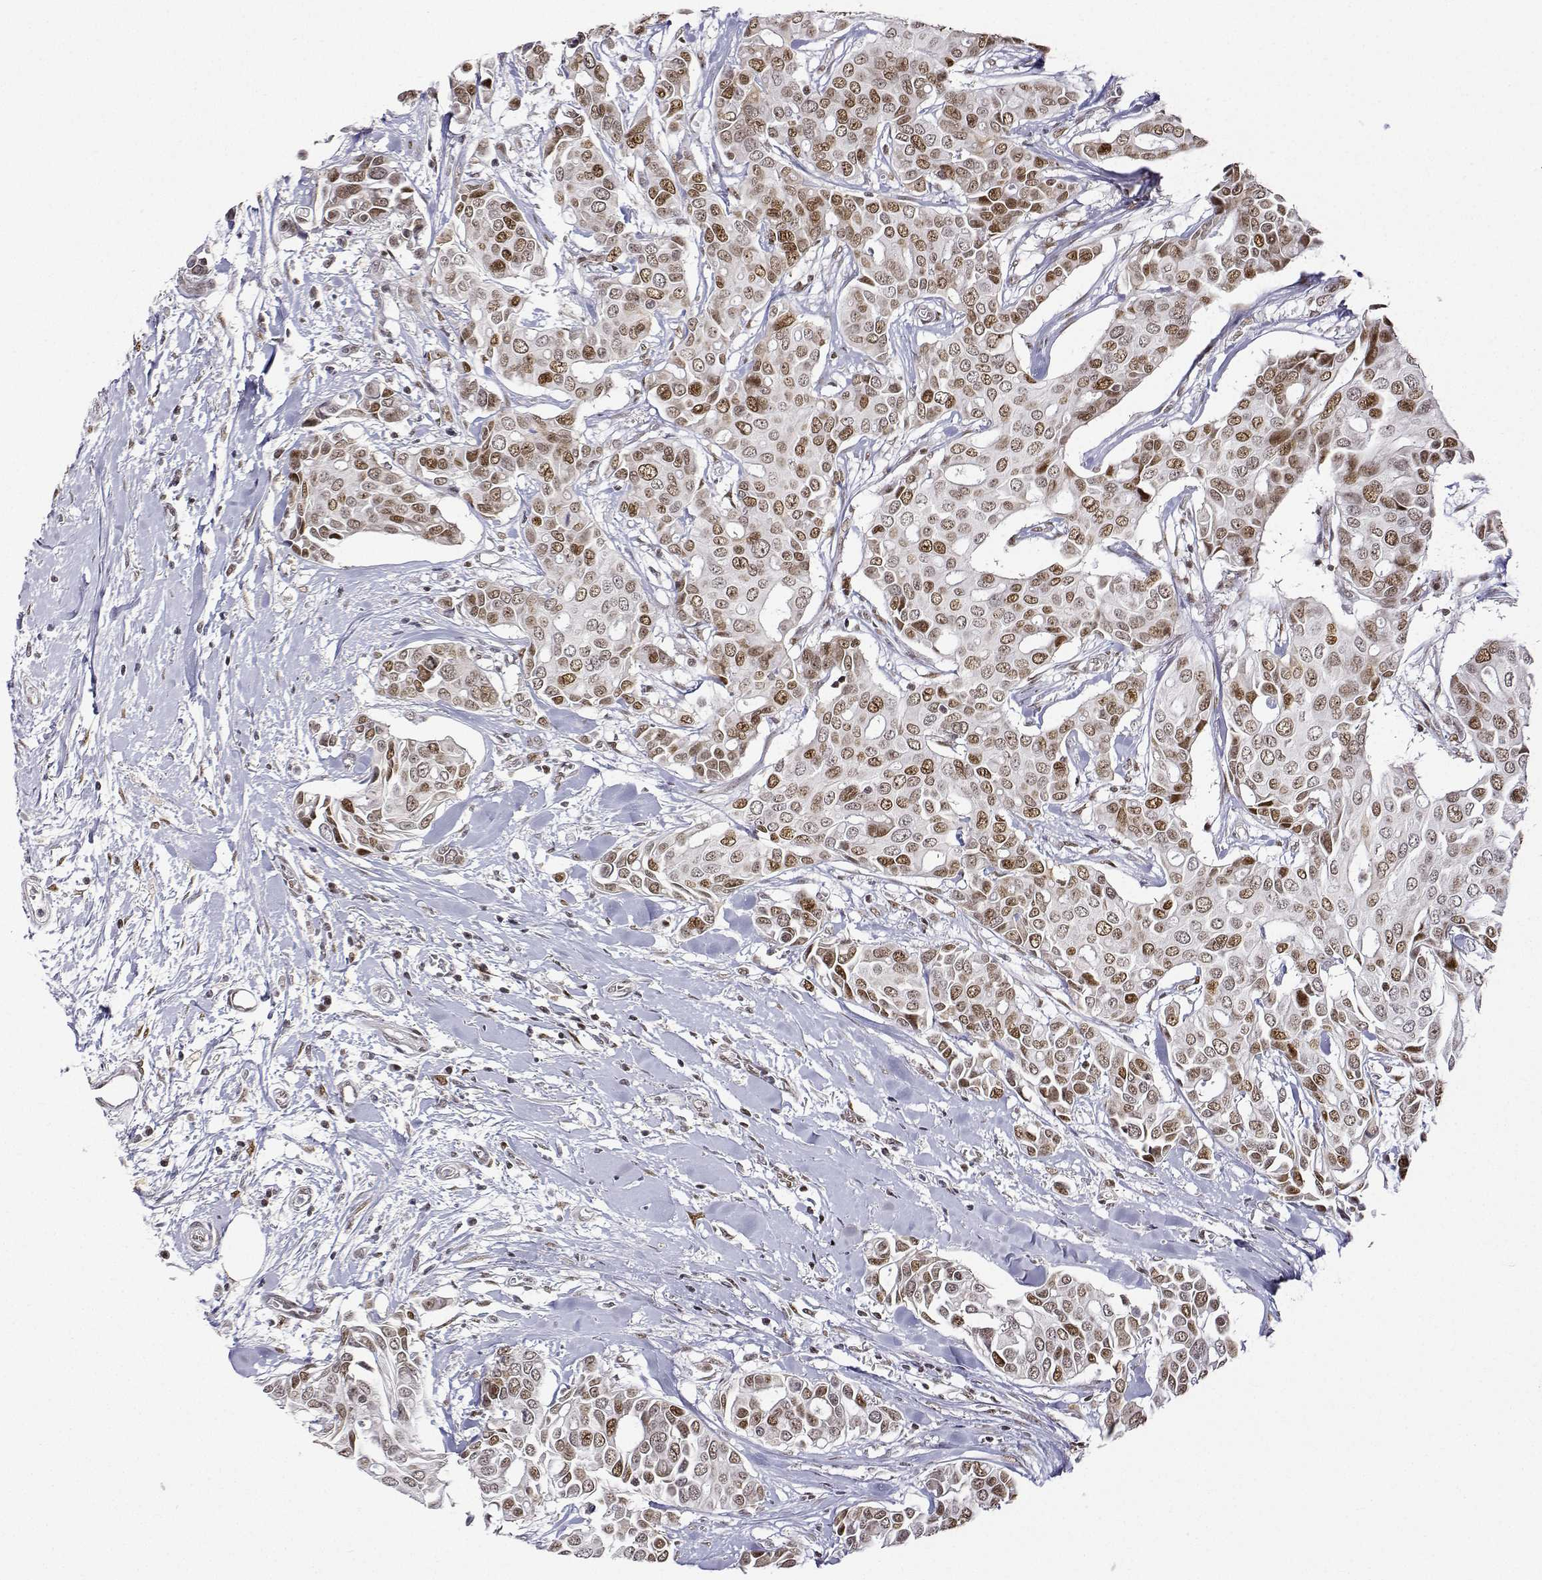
{"staining": {"intensity": "moderate", "quantity": ">75%", "location": "nuclear"}, "tissue": "breast cancer", "cell_type": "Tumor cells", "image_type": "cancer", "snomed": [{"axis": "morphology", "description": "Duct carcinoma"}, {"axis": "topography", "description": "Breast"}], "caption": "Moderate nuclear protein staining is seen in about >75% of tumor cells in intraductal carcinoma (breast). The staining is performed using DAB brown chromogen to label protein expression. The nuclei are counter-stained blue using hematoxylin.", "gene": "XPC", "patient": {"sex": "female", "age": 54}}